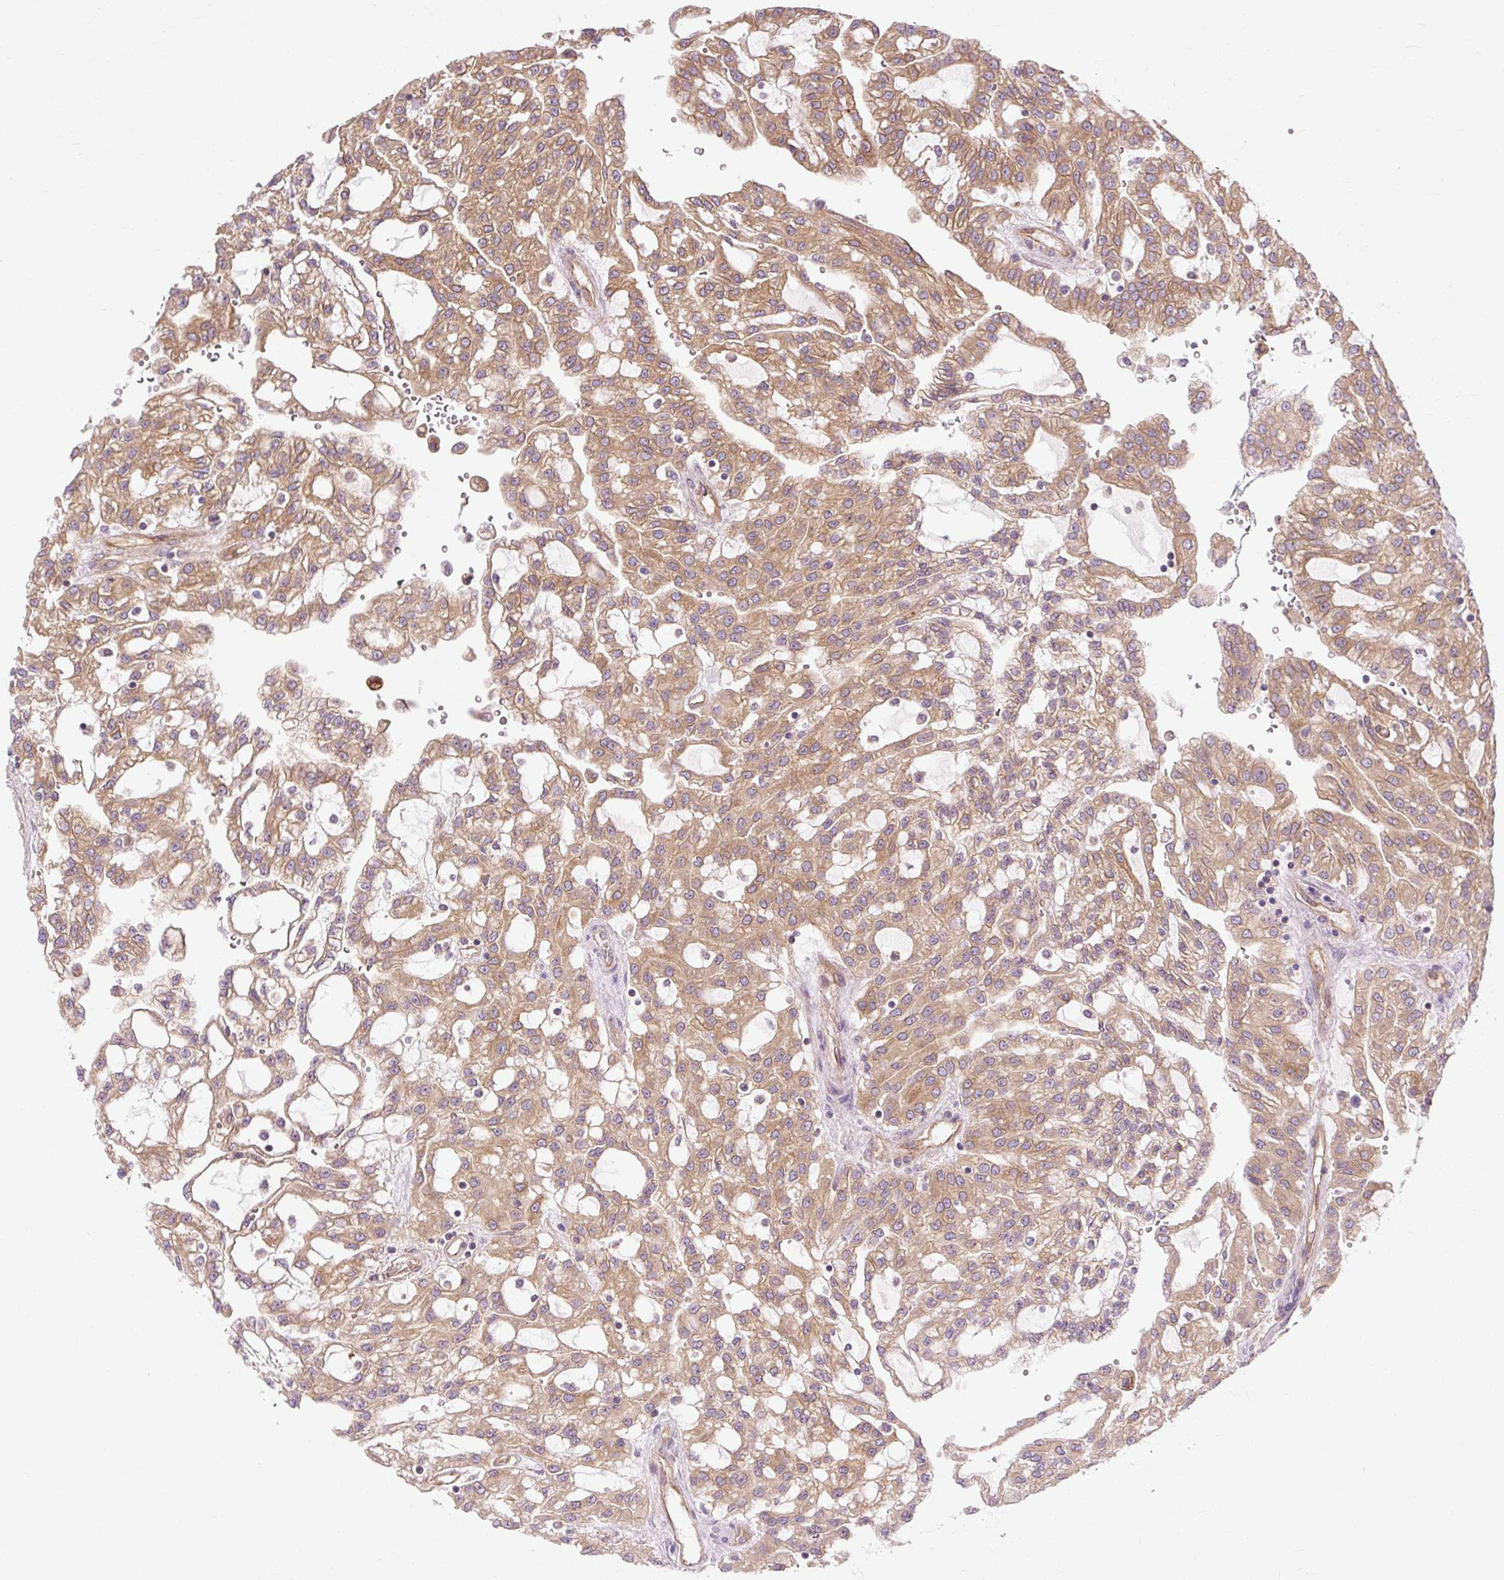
{"staining": {"intensity": "moderate", "quantity": ">75%", "location": "cytoplasmic/membranous"}, "tissue": "renal cancer", "cell_type": "Tumor cells", "image_type": "cancer", "snomed": [{"axis": "morphology", "description": "Adenocarcinoma, NOS"}, {"axis": "topography", "description": "Kidney"}], "caption": "Brown immunohistochemical staining in human renal cancer (adenocarcinoma) shows moderate cytoplasmic/membranous expression in approximately >75% of tumor cells.", "gene": "CCDC93", "patient": {"sex": "male", "age": 63}}